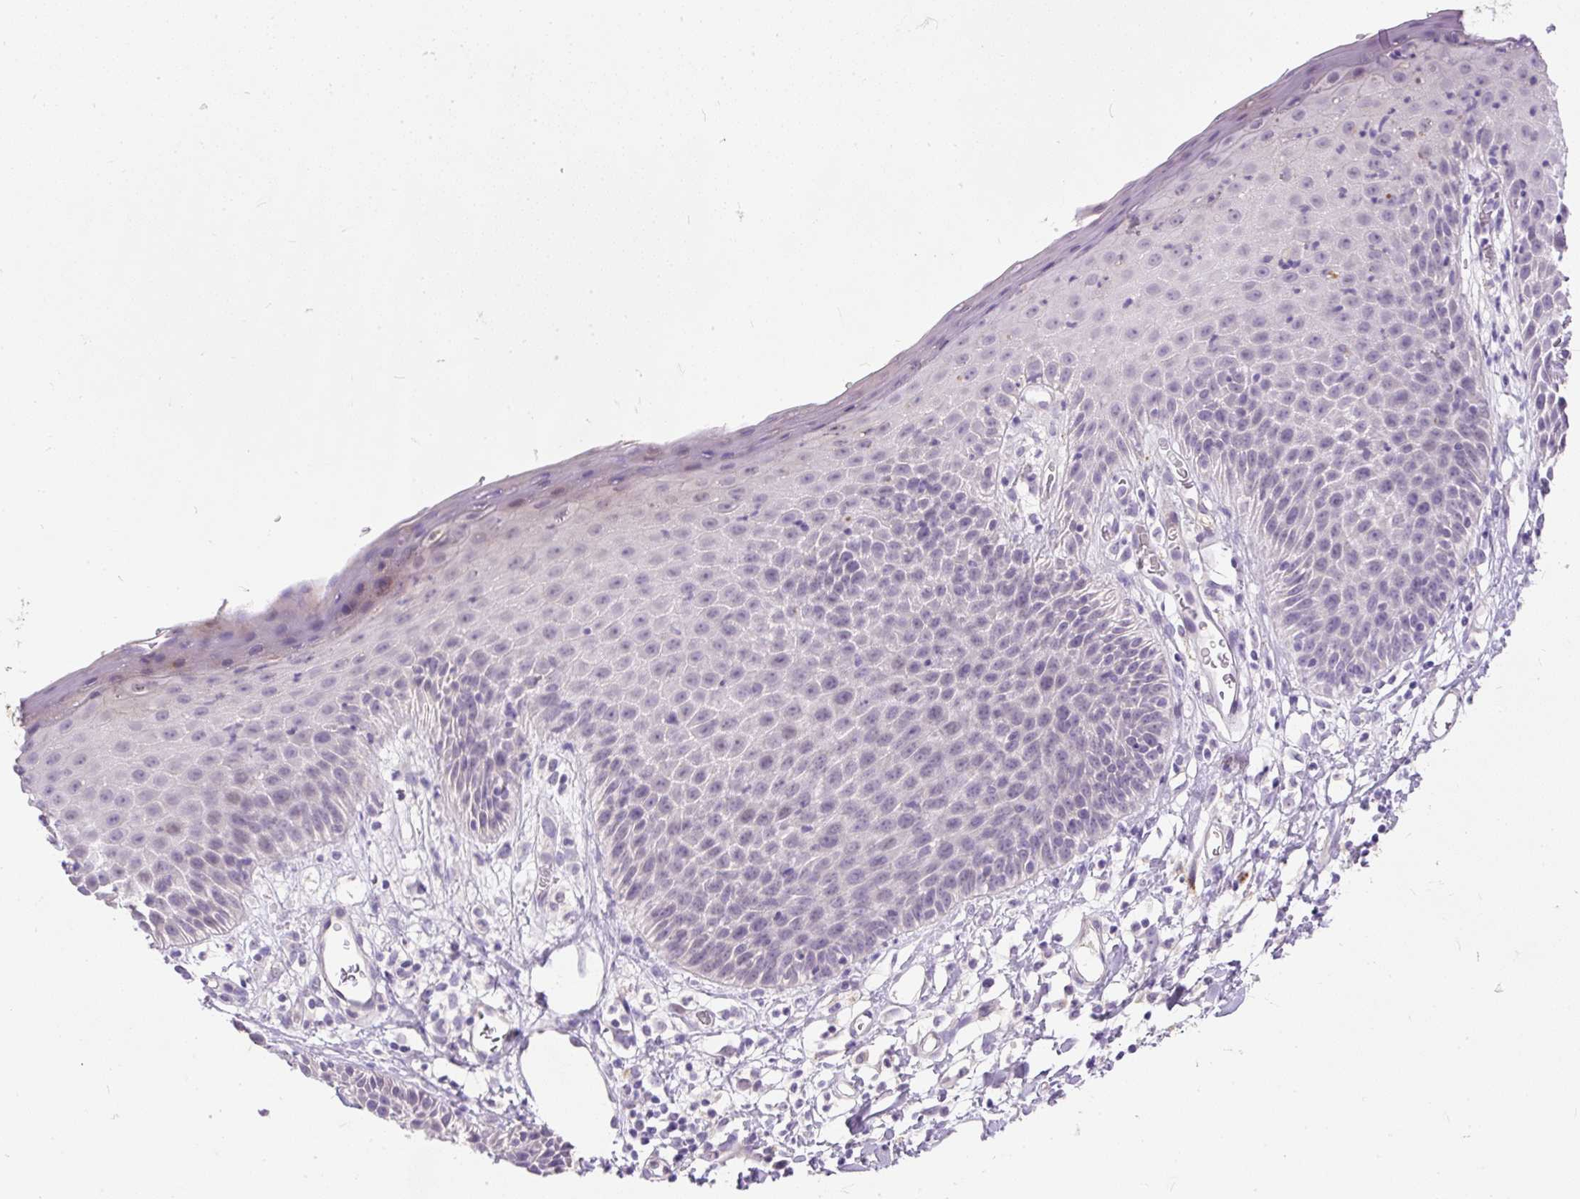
{"staining": {"intensity": "negative", "quantity": "none", "location": "none"}, "tissue": "adipose tissue", "cell_type": "Adipocytes", "image_type": "normal", "snomed": [{"axis": "morphology", "description": "Normal tissue, NOS"}, {"axis": "topography", "description": "Vulva"}, {"axis": "topography", "description": "Peripheral nerve tissue"}], "caption": "Protein analysis of benign adipose tissue demonstrates no significant staining in adipocytes. Brightfield microscopy of immunohistochemistry (IHC) stained with DAB (brown) and hematoxylin (blue), captured at high magnification.", "gene": "KRTAP20", "patient": {"sex": "female", "age": 68}}